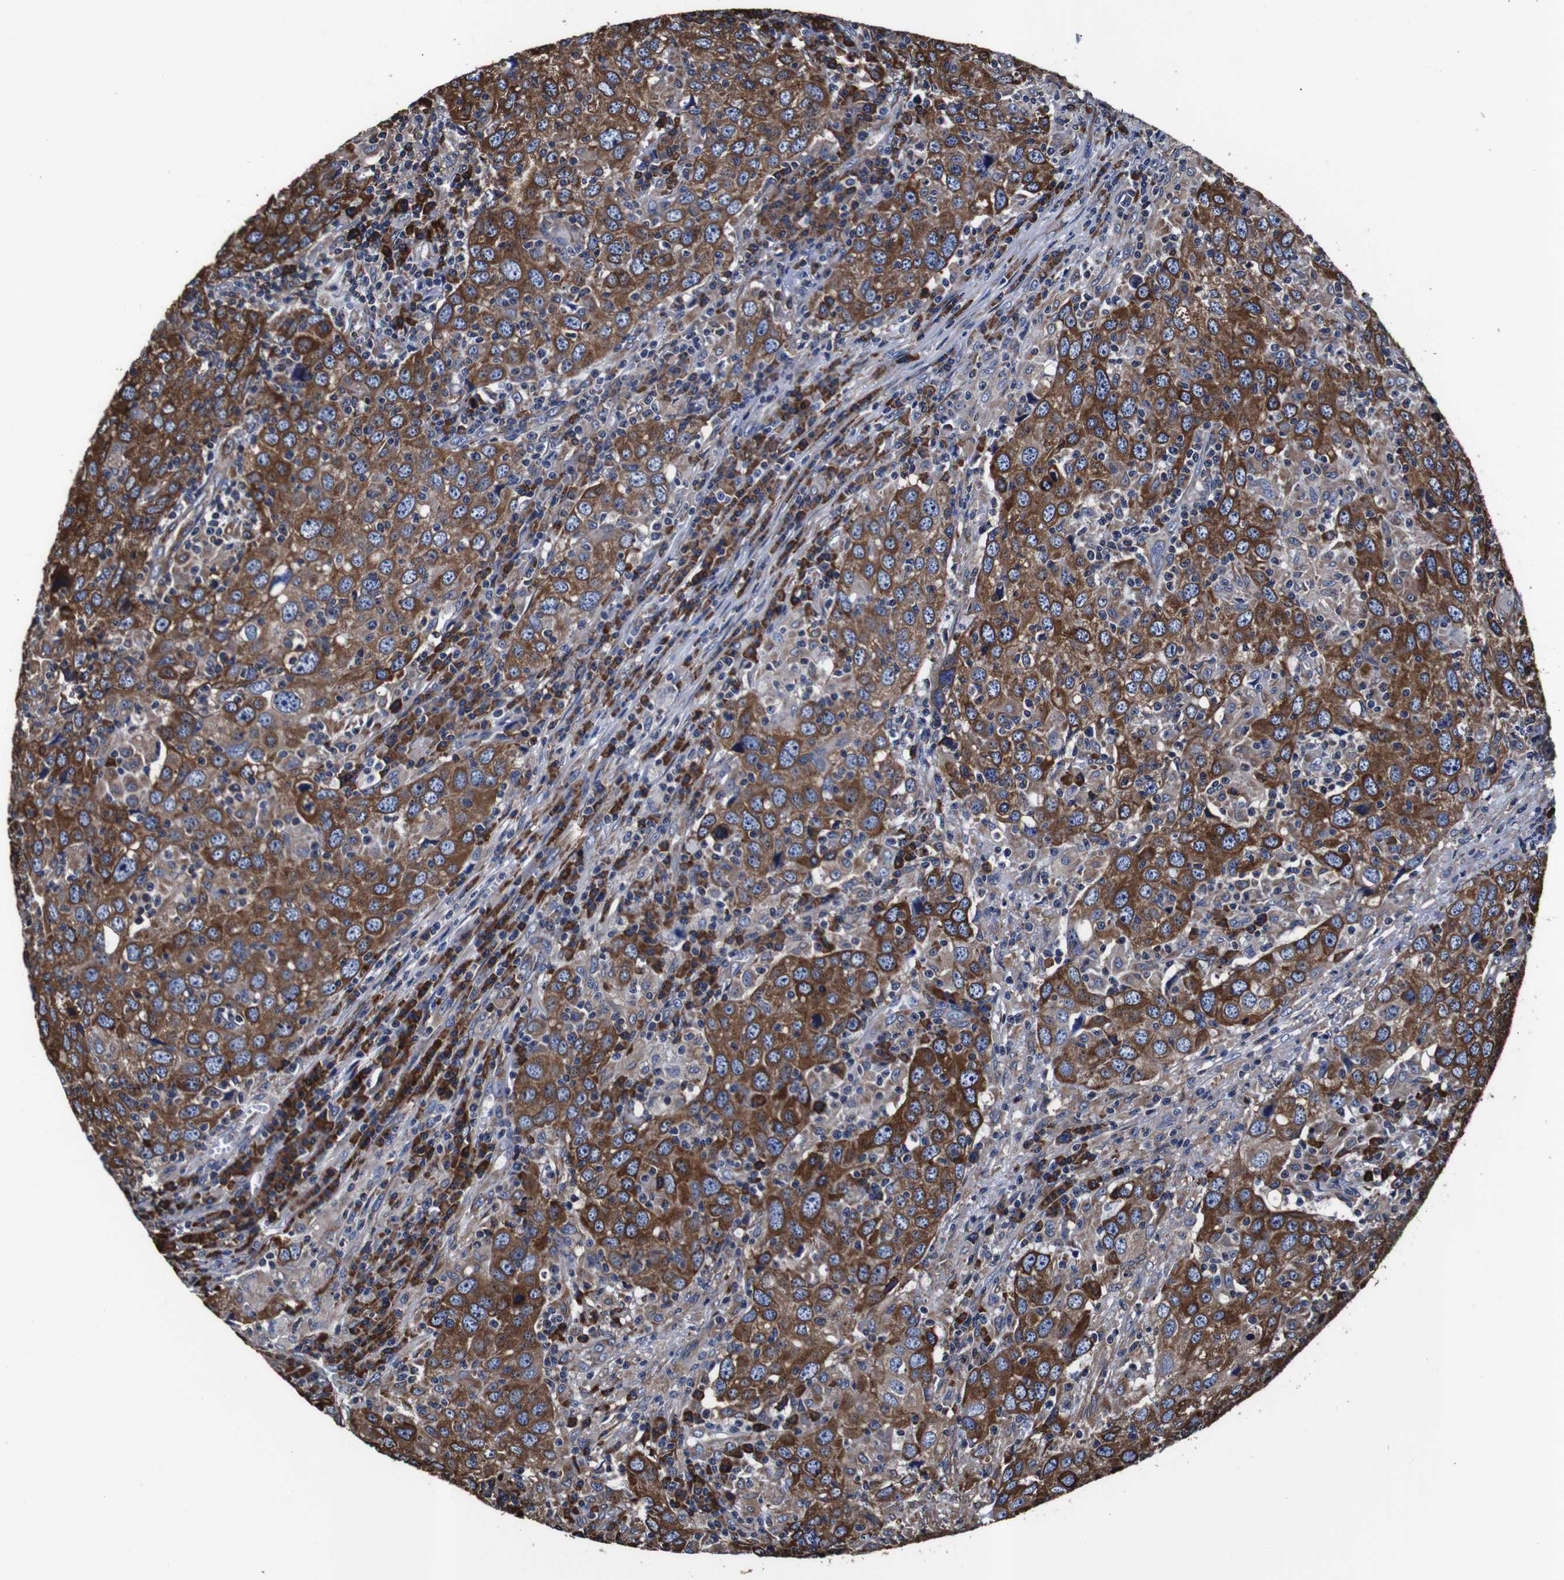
{"staining": {"intensity": "moderate", "quantity": ">75%", "location": "cytoplasmic/membranous"}, "tissue": "head and neck cancer", "cell_type": "Tumor cells", "image_type": "cancer", "snomed": [{"axis": "morphology", "description": "Adenocarcinoma, NOS"}, {"axis": "topography", "description": "Salivary gland"}, {"axis": "topography", "description": "Head-Neck"}], "caption": "Immunohistochemistry (DAB (3,3'-diaminobenzidine)) staining of human head and neck cancer (adenocarcinoma) demonstrates moderate cytoplasmic/membranous protein positivity in approximately >75% of tumor cells.", "gene": "PPIB", "patient": {"sex": "female", "age": 65}}